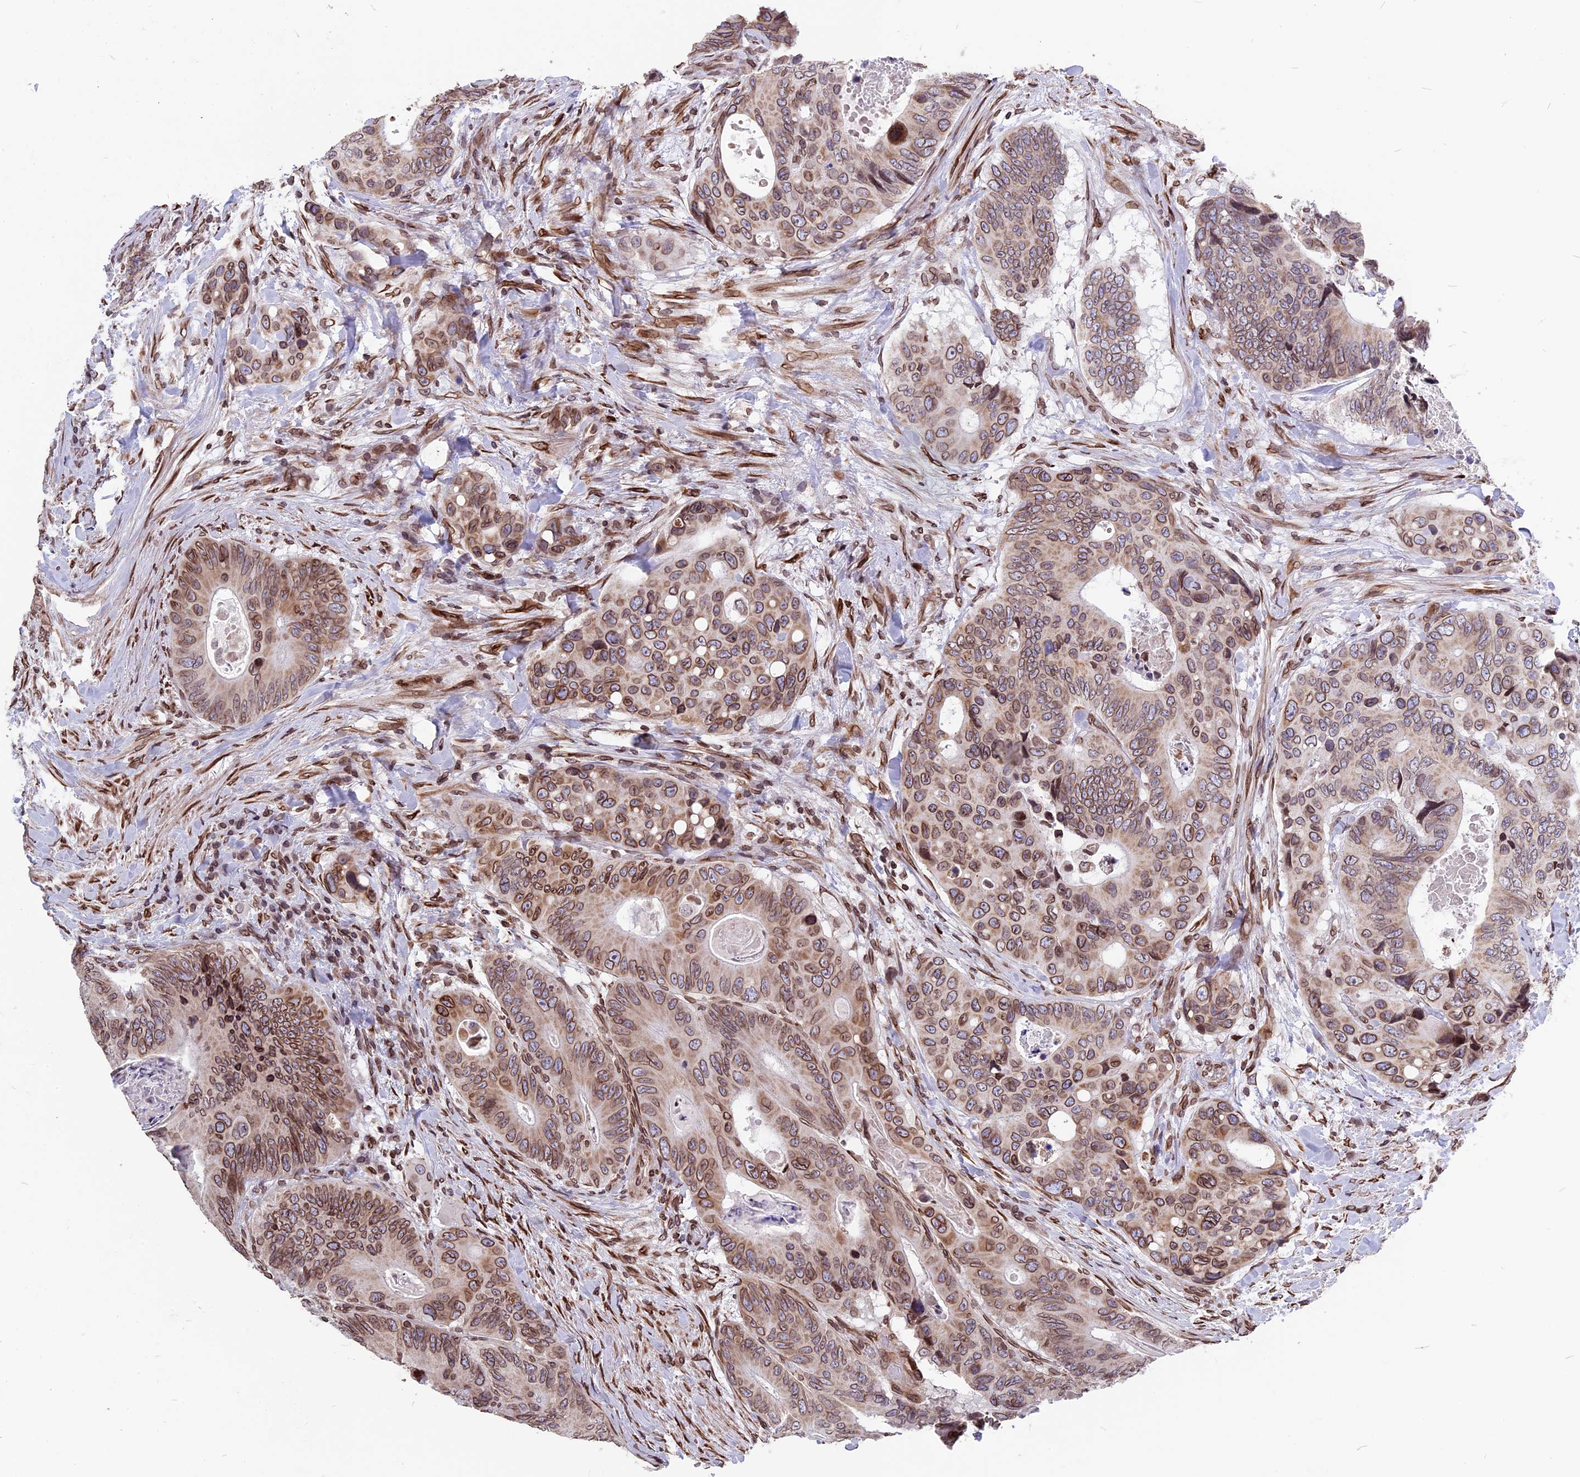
{"staining": {"intensity": "moderate", "quantity": ">75%", "location": "cytoplasmic/membranous,nuclear"}, "tissue": "colorectal cancer", "cell_type": "Tumor cells", "image_type": "cancer", "snomed": [{"axis": "morphology", "description": "Adenocarcinoma, NOS"}, {"axis": "topography", "description": "Colon"}], "caption": "Immunohistochemistry of adenocarcinoma (colorectal) displays medium levels of moderate cytoplasmic/membranous and nuclear staining in approximately >75% of tumor cells.", "gene": "PTCHD4", "patient": {"sex": "male", "age": 84}}